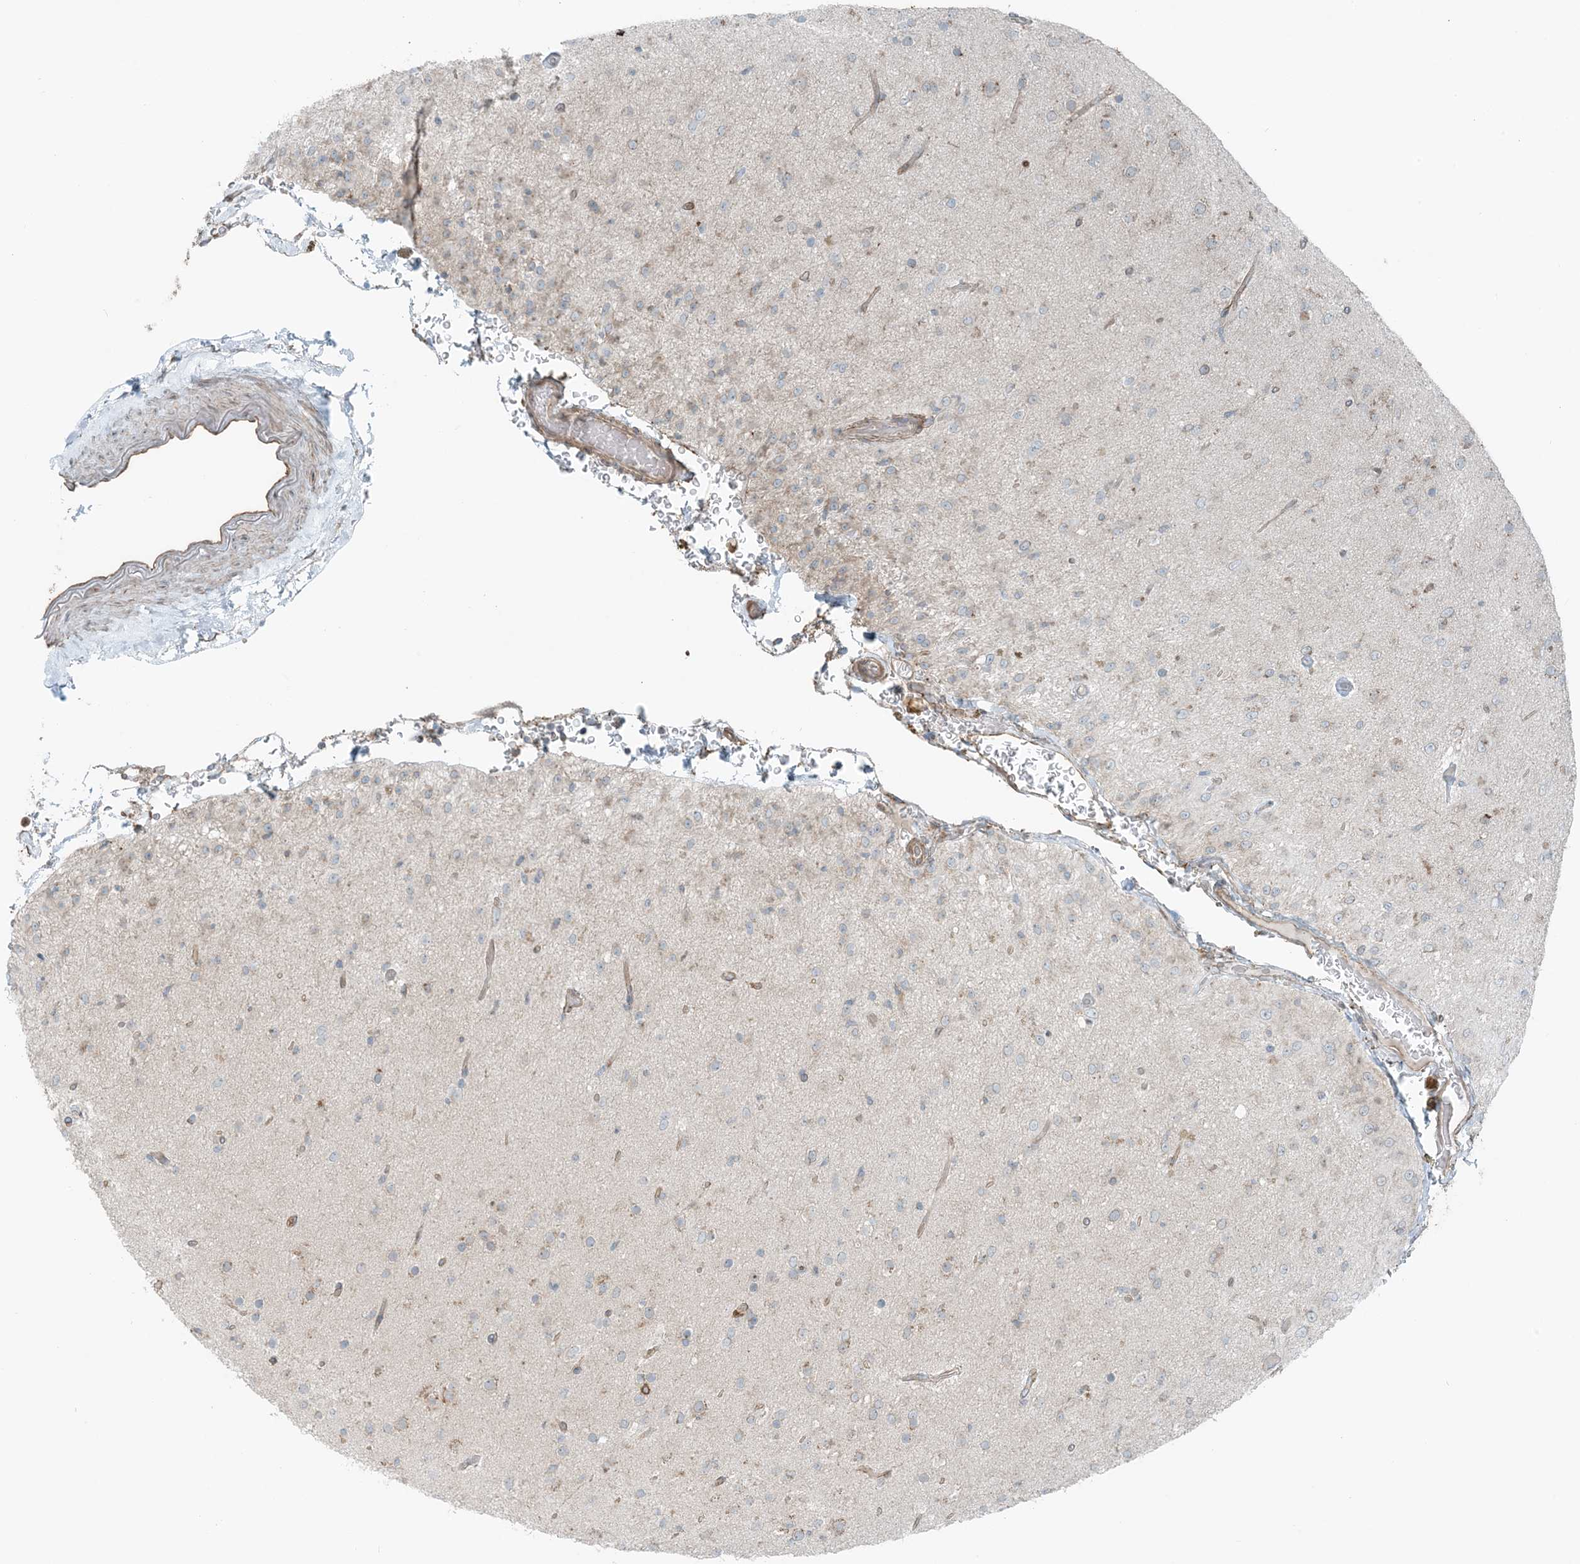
{"staining": {"intensity": "weak", "quantity": "<25%", "location": "cytoplasmic/membranous"}, "tissue": "glioma", "cell_type": "Tumor cells", "image_type": "cancer", "snomed": [{"axis": "morphology", "description": "Glioma, malignant, Low grade"}, {"axis": "topography", "description": "Brain"}], "caption": "High magnification brightfield microscopy of glioma stained with DAB (3,3'-diaminobenzidine) (brown) and counterstained with hematoxylin (blue): tumor cells show no significant positivity.", "gene": "CERKL", "patient": {"sex": "male", "age": 65}}